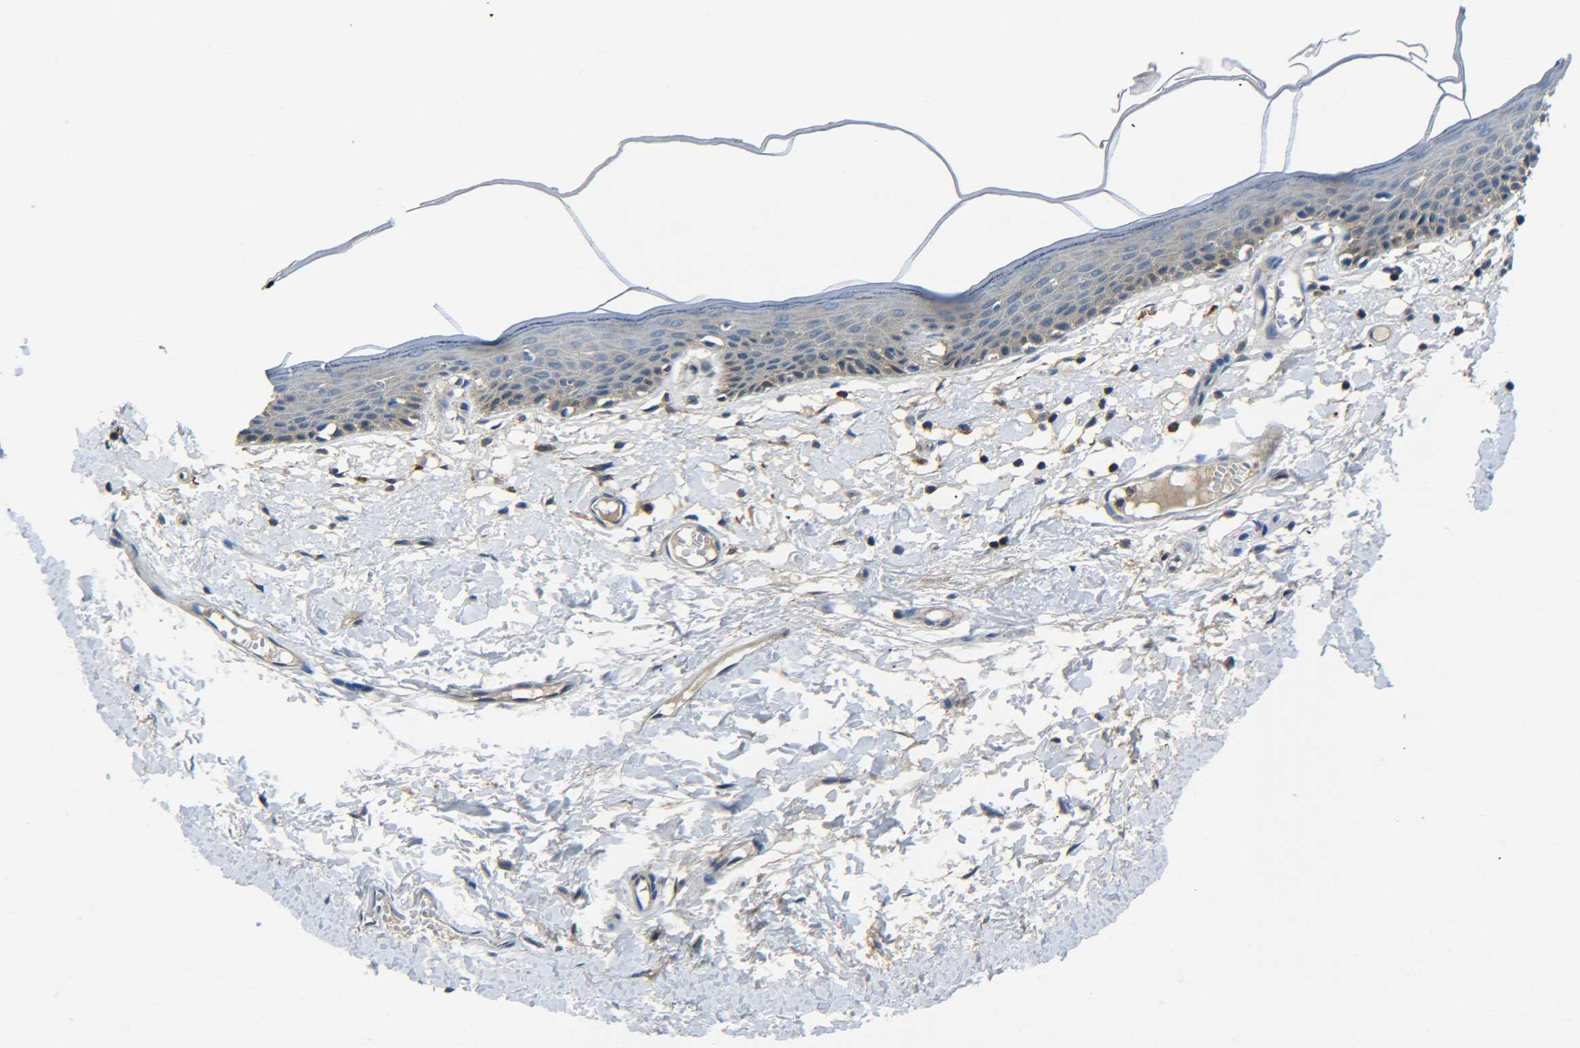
{"staining": {"intensity": "moderate", "quantity": ">75%", "location": "cytoplasmic/membranous"}, "tissue": "skin", "cell_type": "Epidermal cells", "image_type": "normal", "snomed": [{"axis": "morphology", "description": "Normal tissue, NOS"}, {"axis": "topography", "description": "Vulva"}], "caption": "Skin stained for a protein (brown) exhibits moderate cytoplasmic/membranous positive expression in about >75% of epidermal cells.", "gene": "PREB", "patient": {"sex": "female", "age": 54}}